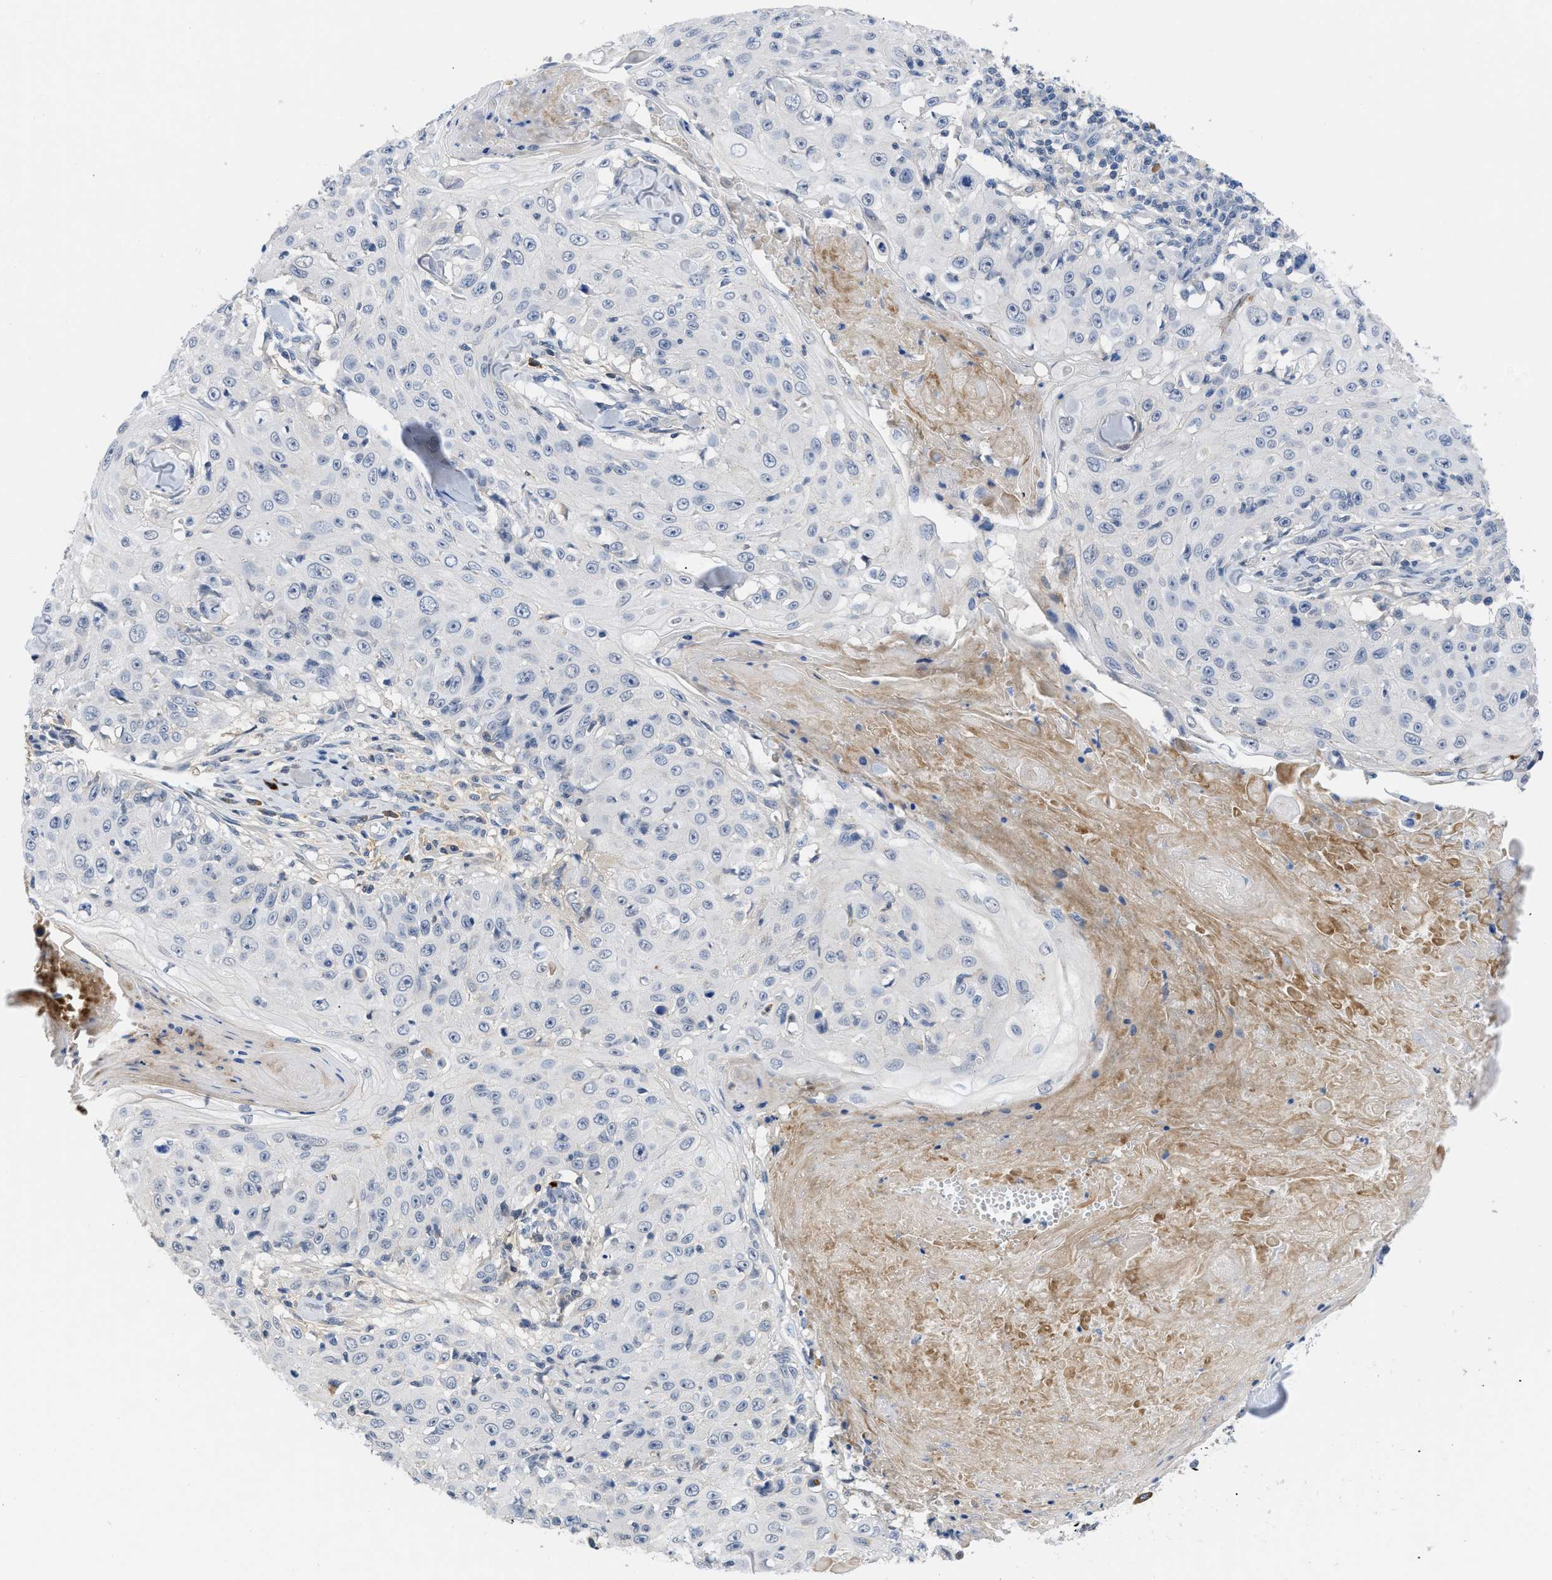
{"staining": {"intensity": "negative", "quantity": "none", "location": "none"}, "tissue": "skin cancer", "cell_type": "Tumor cells", "image_type": "cancer", "snomed": [{"axis": "morphology", "description": "Squamous cell carcinoma, NOS"}, {"axis": "topography", "description": "Skin"}], "caption": "An image of squamous cell carcinoma (skin) stained for a protein shows no brown staining in tumor cells.", "gene": "OR9K2", "patient": {"sex": "male", "age": 86}}